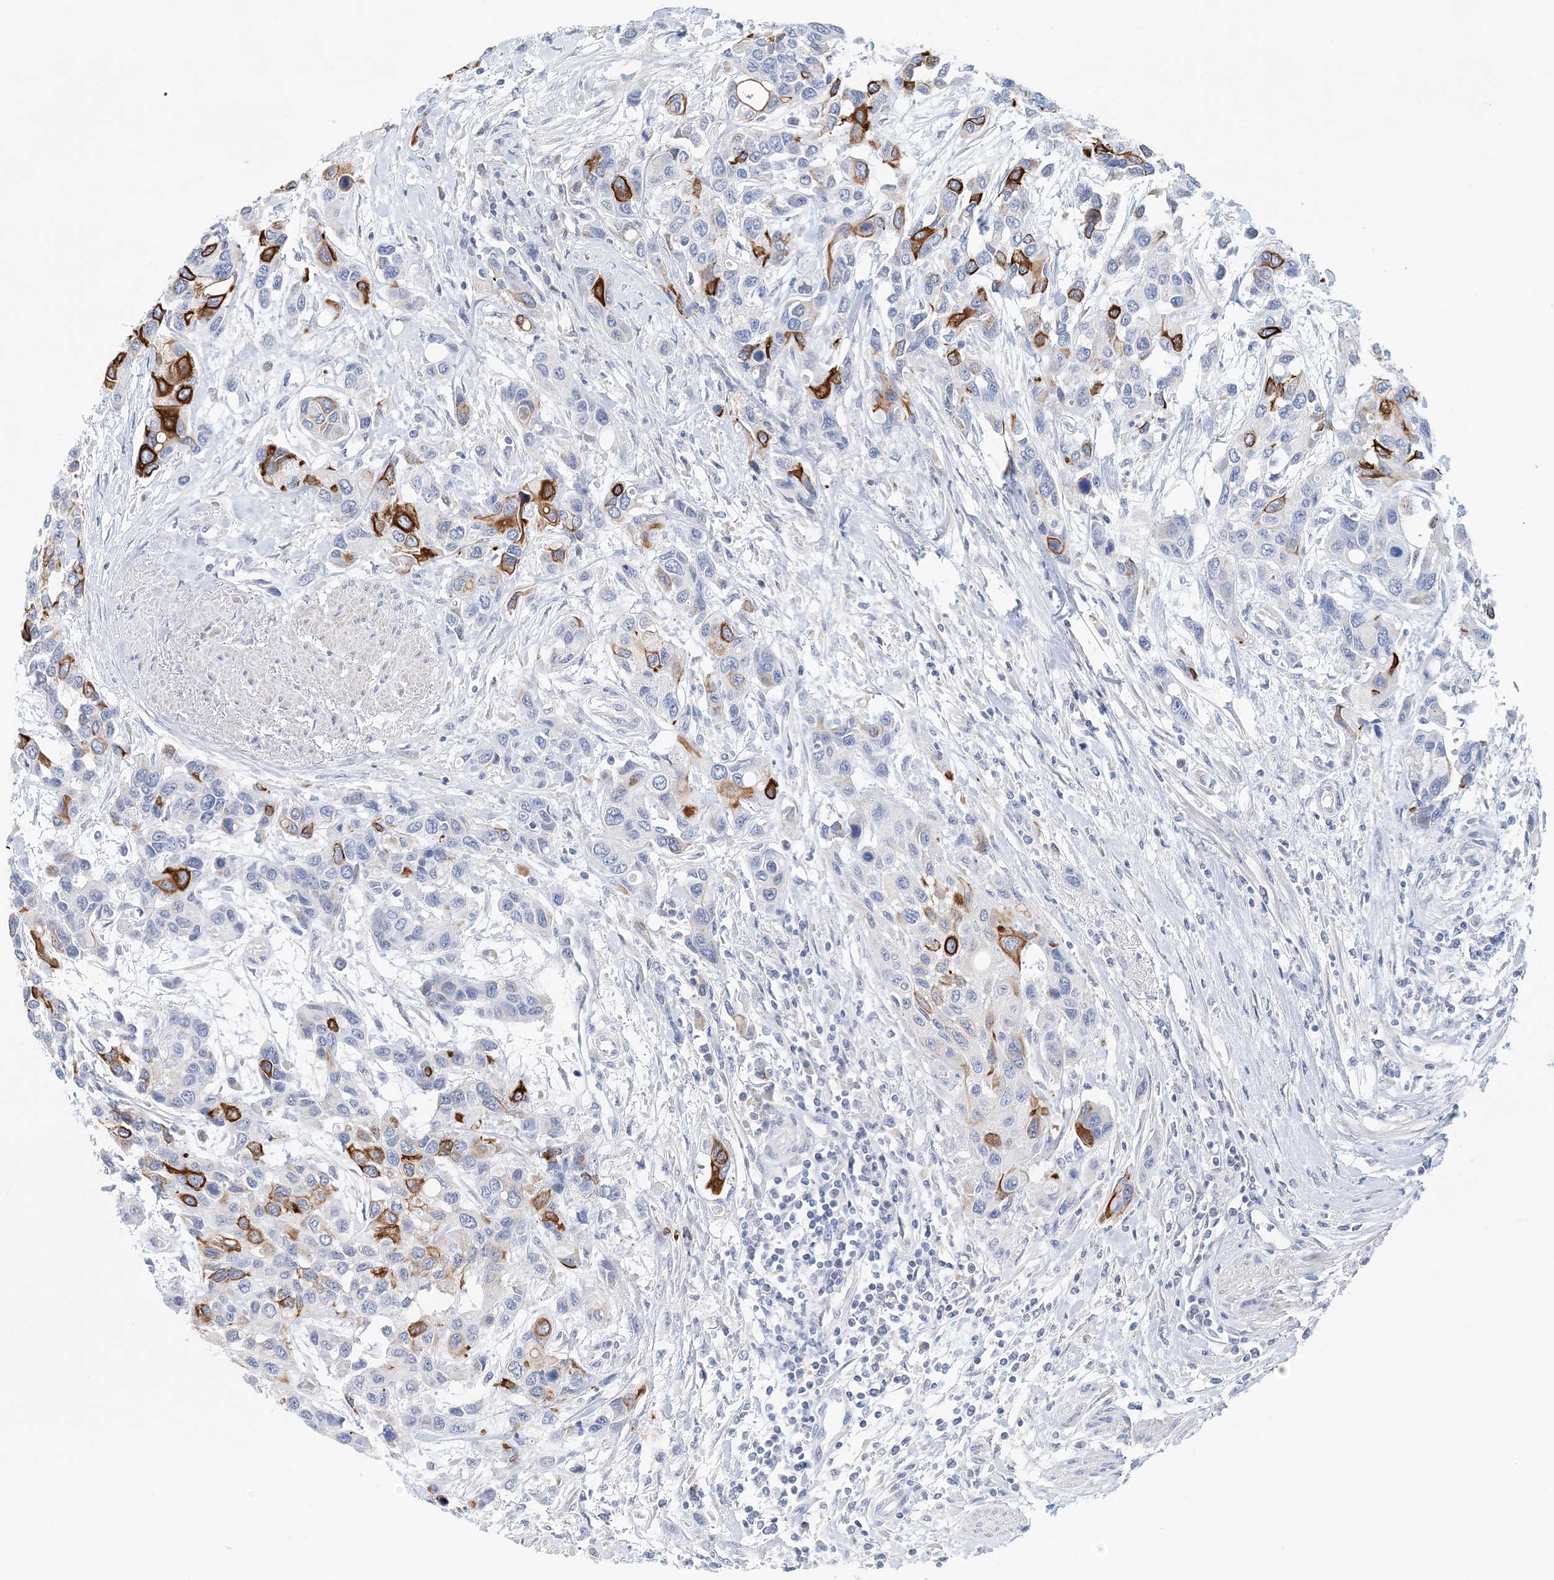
{"staining": {"intensity": "strong", "quantity": "<25%", "location": "cytoplasmic/membranous"}, "tissue": "urothelial cancer", "cell_type": "Tumor cells", "image_type": "cancer", "snomed": [{"axis": "morphology", "description": "Normal tissue, NOS"}, {"axis": "morphology", "description": "Urothelial carcinoma, High grade"}, {"axis": "topography", "description": "Vascular tissue"}, {"axis": "topography", "description": "Urinary bladder"}], "caption": "Urothelial carcinoma (high-grade) tissue displays strong cytoplasmic/membranous expression in approximately <25% of tumor cells The protein of interest is stained brown, and the nuclei are stained in blue (DAB IHC with brightfield microscopy, high magnification).", "gene": "LRRIQ4", "patient": {"sex": "female", "age": 56}}